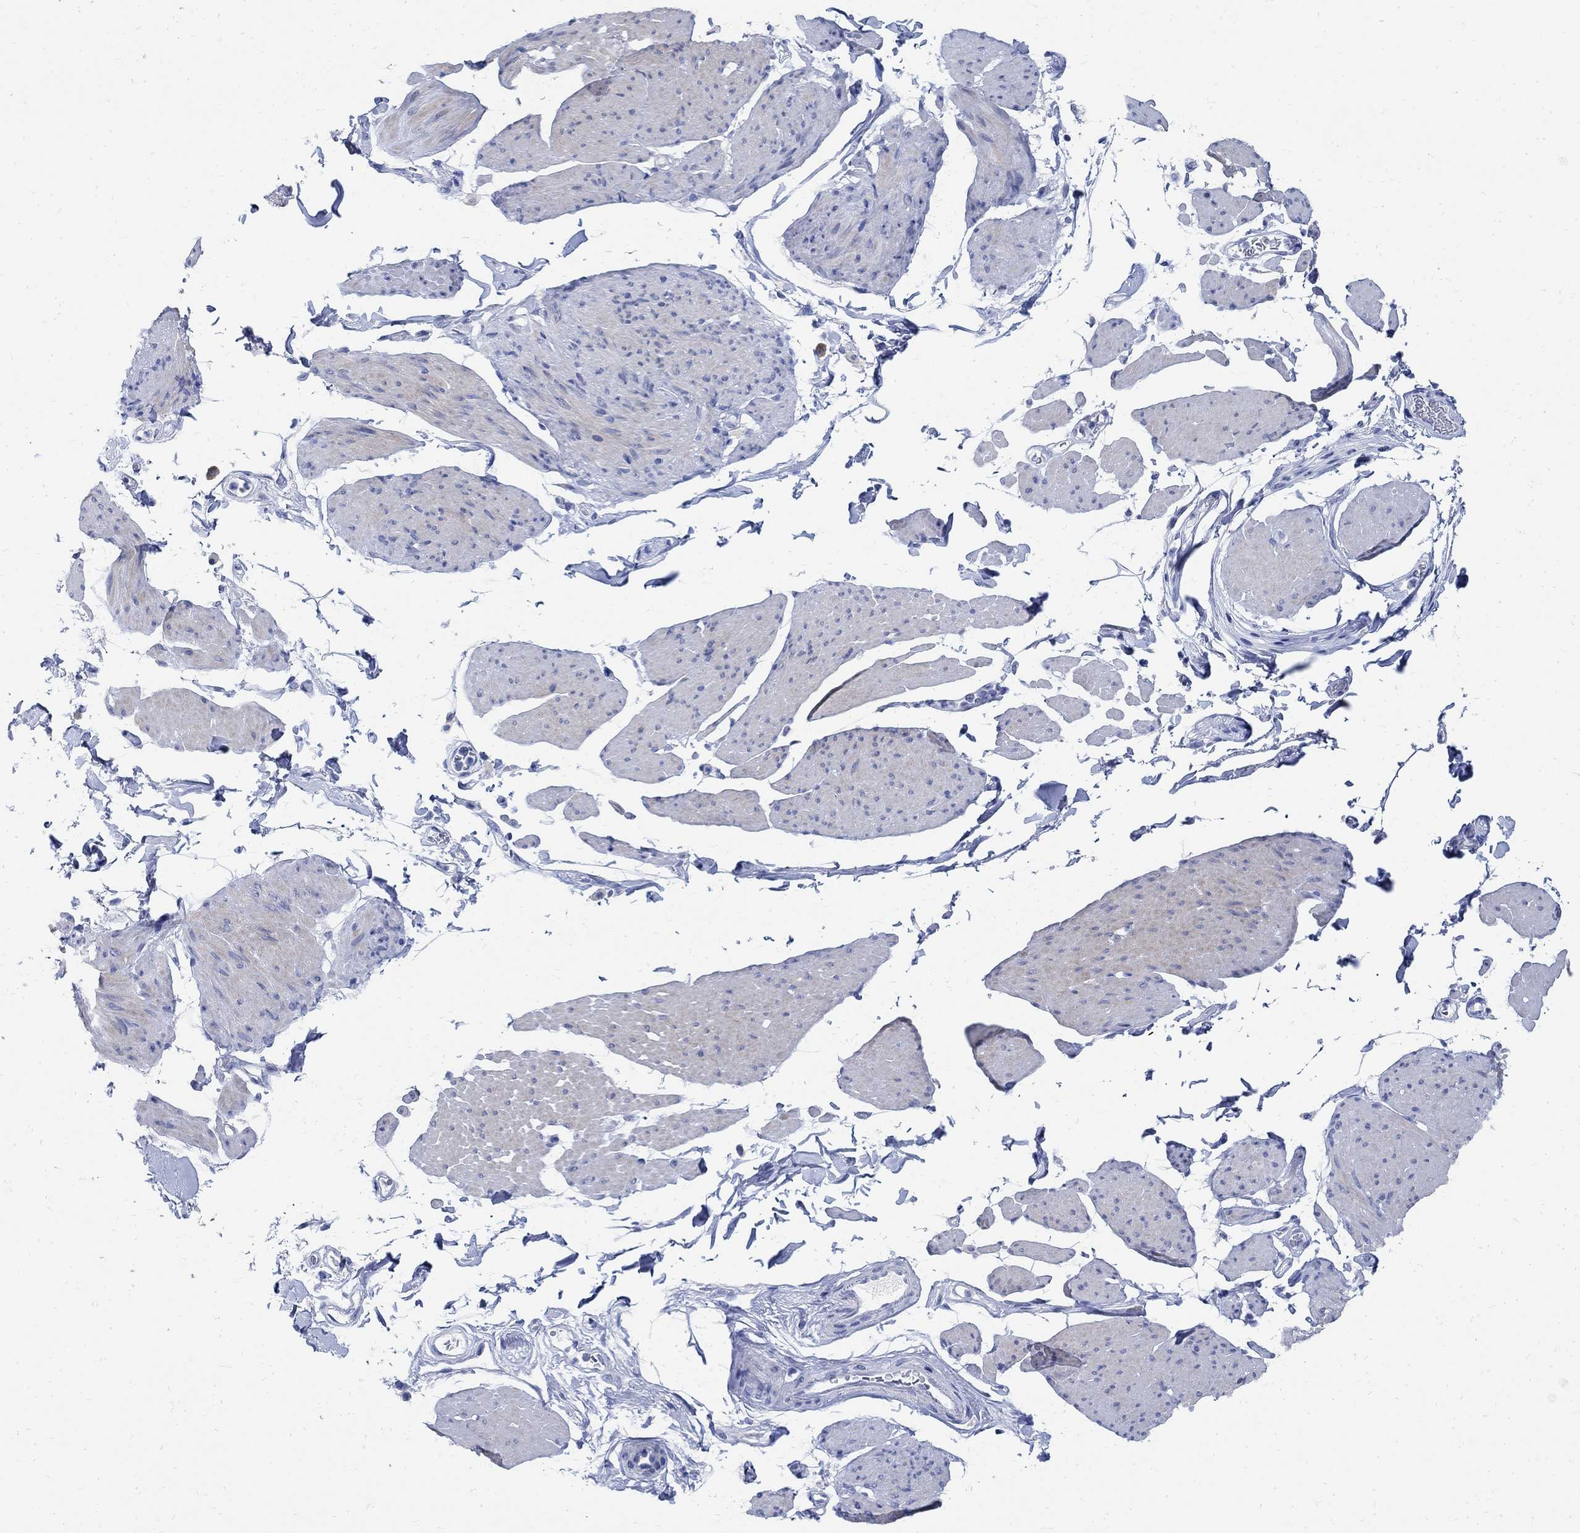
{"staining": {"intensity": "negative", "quantity": "none", "location": "none"}, "tissue": "smooth muscle", "cell_type": "Smooth muscle cells", "image_type": "normal", "snomed": [{"axis": "morphology", "description": "Normal tissue, NOS"}, {"axis": "topography", "description": "Adipose tissue"}, {"axis": "topography", "description": "Smooth muscle"}, {"axis": "topography", "description": "Peripheral nerve tissue"}], "caption": "A micrograph of smooth muscle stained for a protein reveals no brown staining in smooth muscle cells.", "gene": "CAMK2N1", "patient": {"sex": "male", "age": 83}}